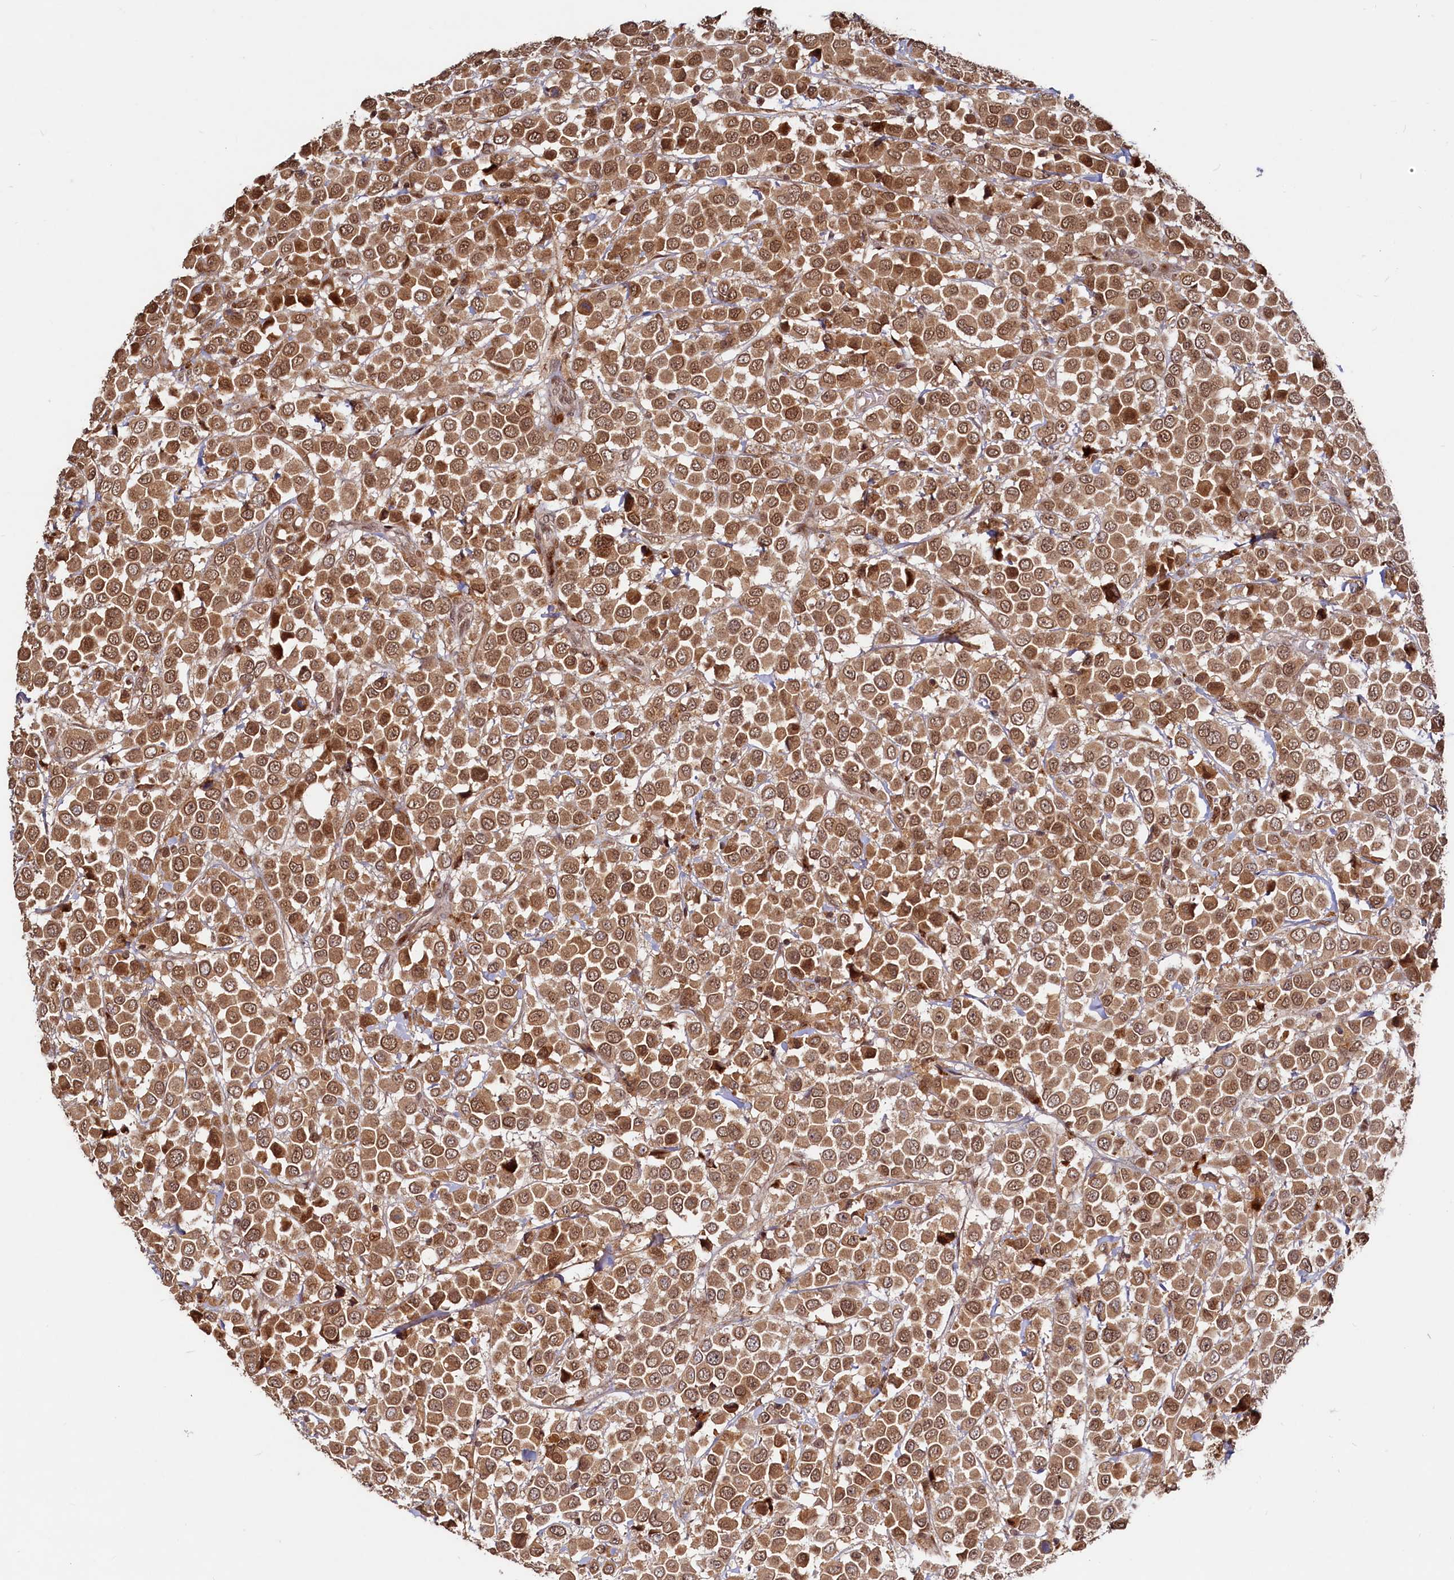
{"staining": {"intensity": "moderate", "quantity": ">75%", "location": "cytoplasmic/membranous,nuclear"}, "tissue": "breast cancer", "cell_type": "Tumor cells", "image_type": "cancer", "snomed": [{"axis": "morphology", "description": "Duct carcinoma"}, {"axis": "topography", "description": "Breast"}], "caption": "Infiltrating ductal carcinoma (breast) stained with a brown dye reveals moderate cytoplasmic/membranous and nuclear positive expression in approximately >75% of tumor cells.", "gene": "TRAPPC4", "patient": {"sex": "female", "age": 61}}